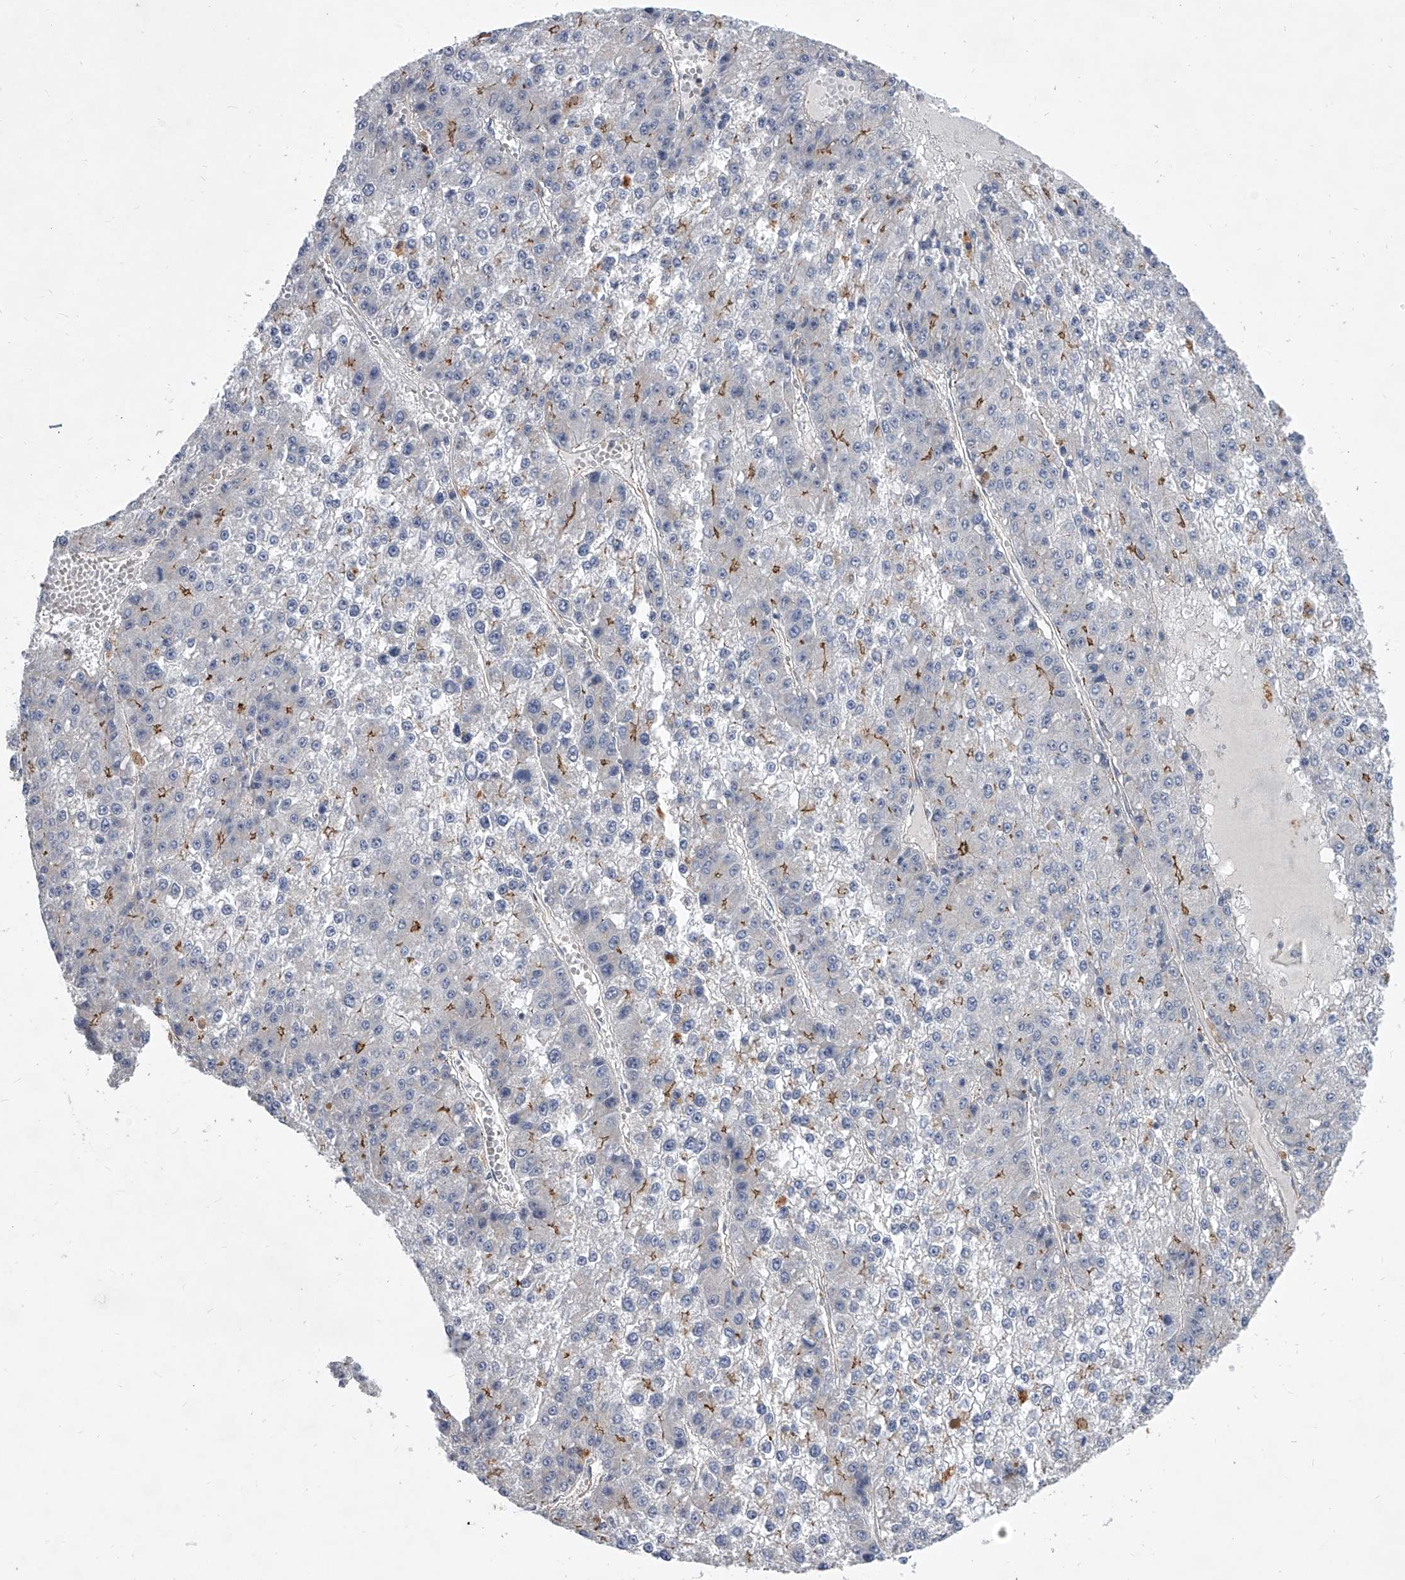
{"staining": {"intensity": "moderate", "quantity": "<25%", "location": "cytoplasmic/membranous"}, "tissue": "liver cancer", "cell_type": "Tumor cells", "image_type": "cancer", "snomed": [{"axis": "morphology", "description": "Carcinoma, Hepatocellular, NOS"}, {"axis": "topography", "description": "Liver"}], "caption": "Immunohistochemistry (IHC) photomicrograph of neoplastic tissue: liver cancer stained using IHC exhibits low levels of moderate protein expression localized specifically in the cytoplasmic/membranous of tumor cells, appearing as a cytoplasmic/membranous brown color.", "gene": "MINDY4", "patient": {"sex": "female", "age": 73}}